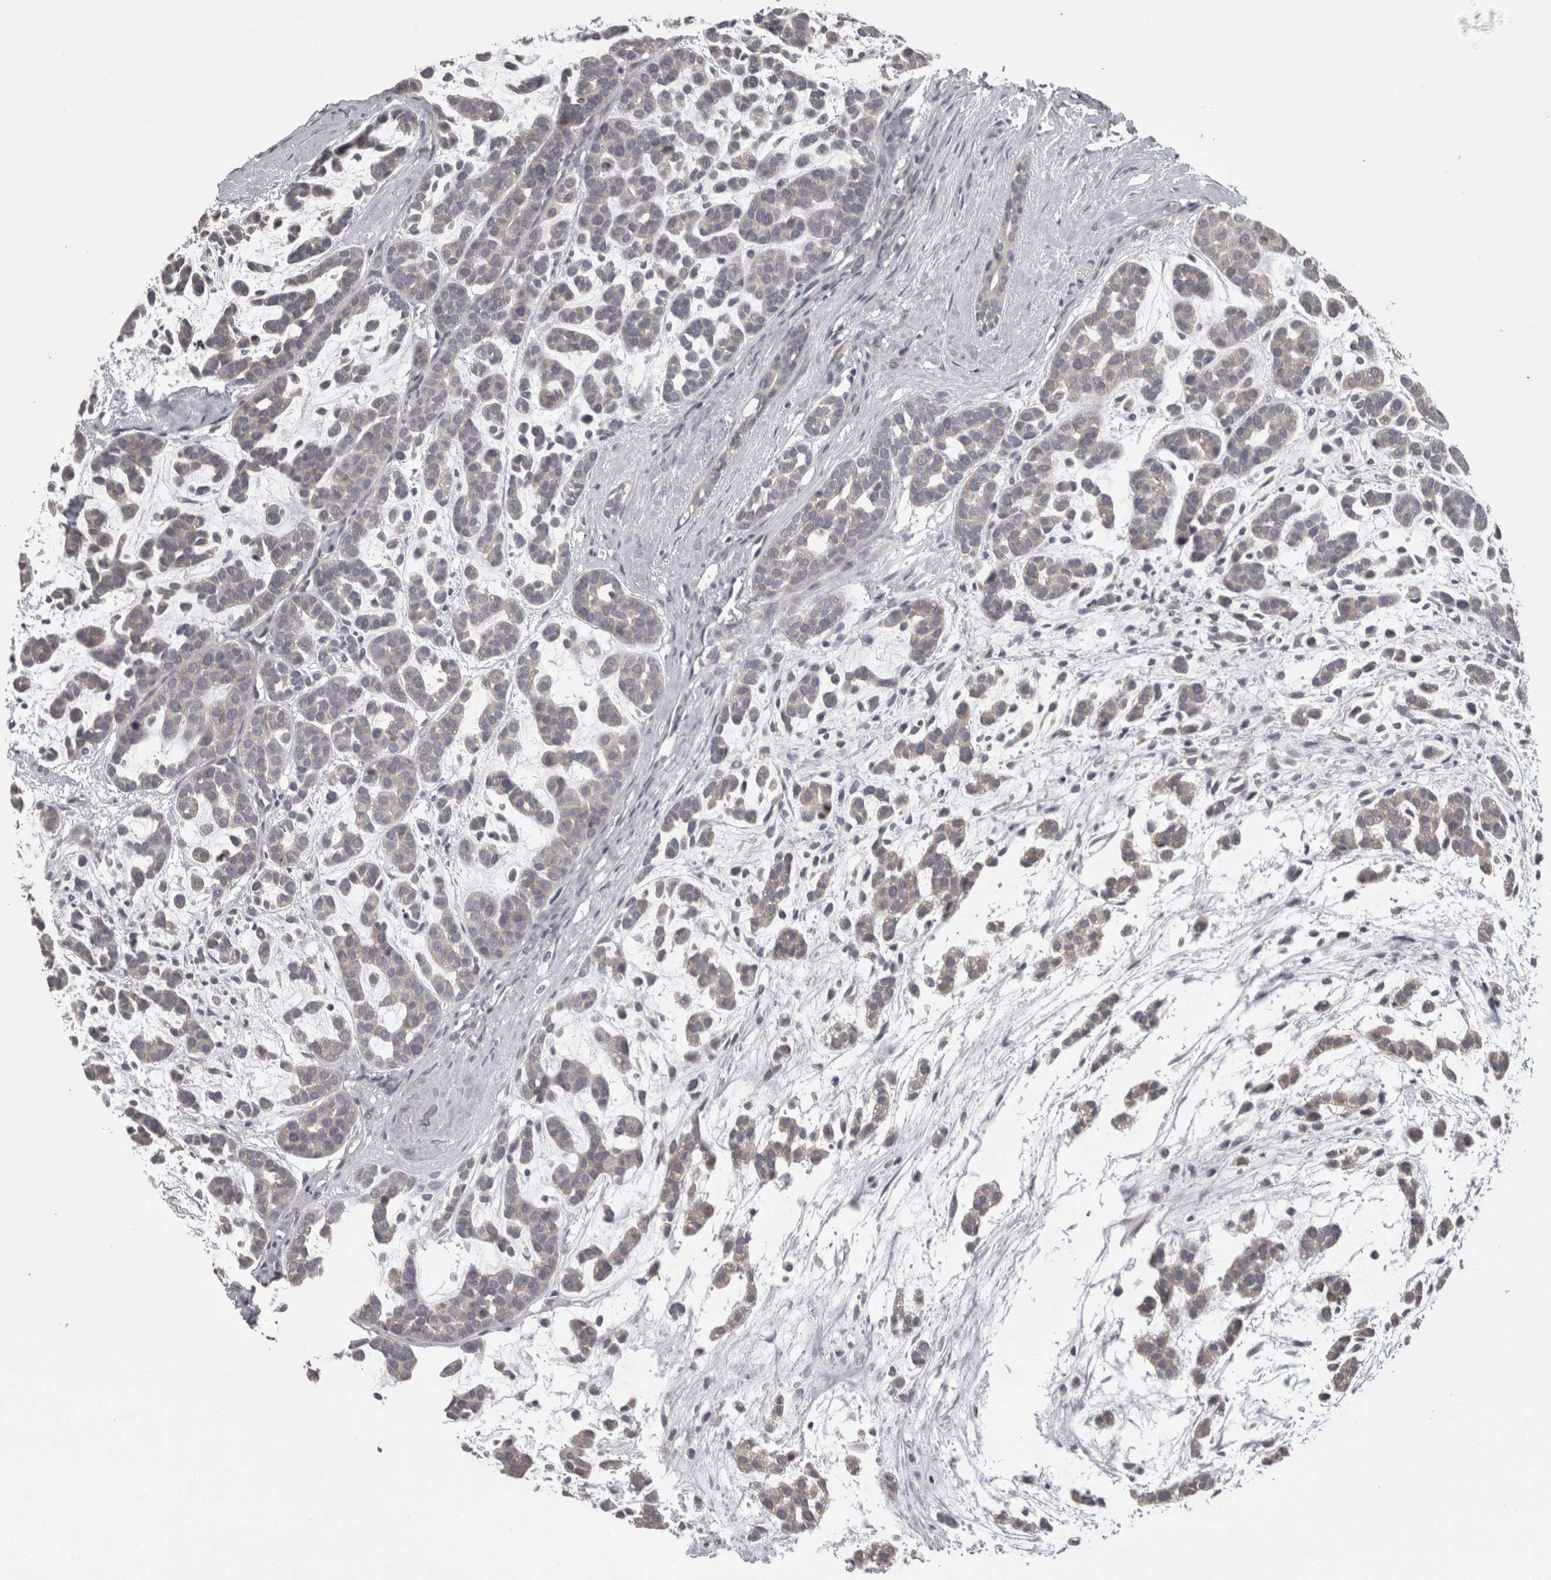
{"staining": {"intensity": "negative", "quantity": "none", "location": "none"}, "tissue": "head and neck cancer", "cell_type": "Tumor cells", "image_type": "cancer", "snomed": [{"axis": "morphology", "description": "Adenocarcinoma, NOS"}, {"axis": "morphology", "description": "Adenoma, NOS"}, {"axis": "topography", "description": "Head-Neck"}], "caption": "The immunohistochemistry (IHC) micrograph has no significant positivity in tumor cells of adenocarcinoma (head and neck) tissue.", "gene": "PON3", "patient": {"sex": "female", "age": 55}}